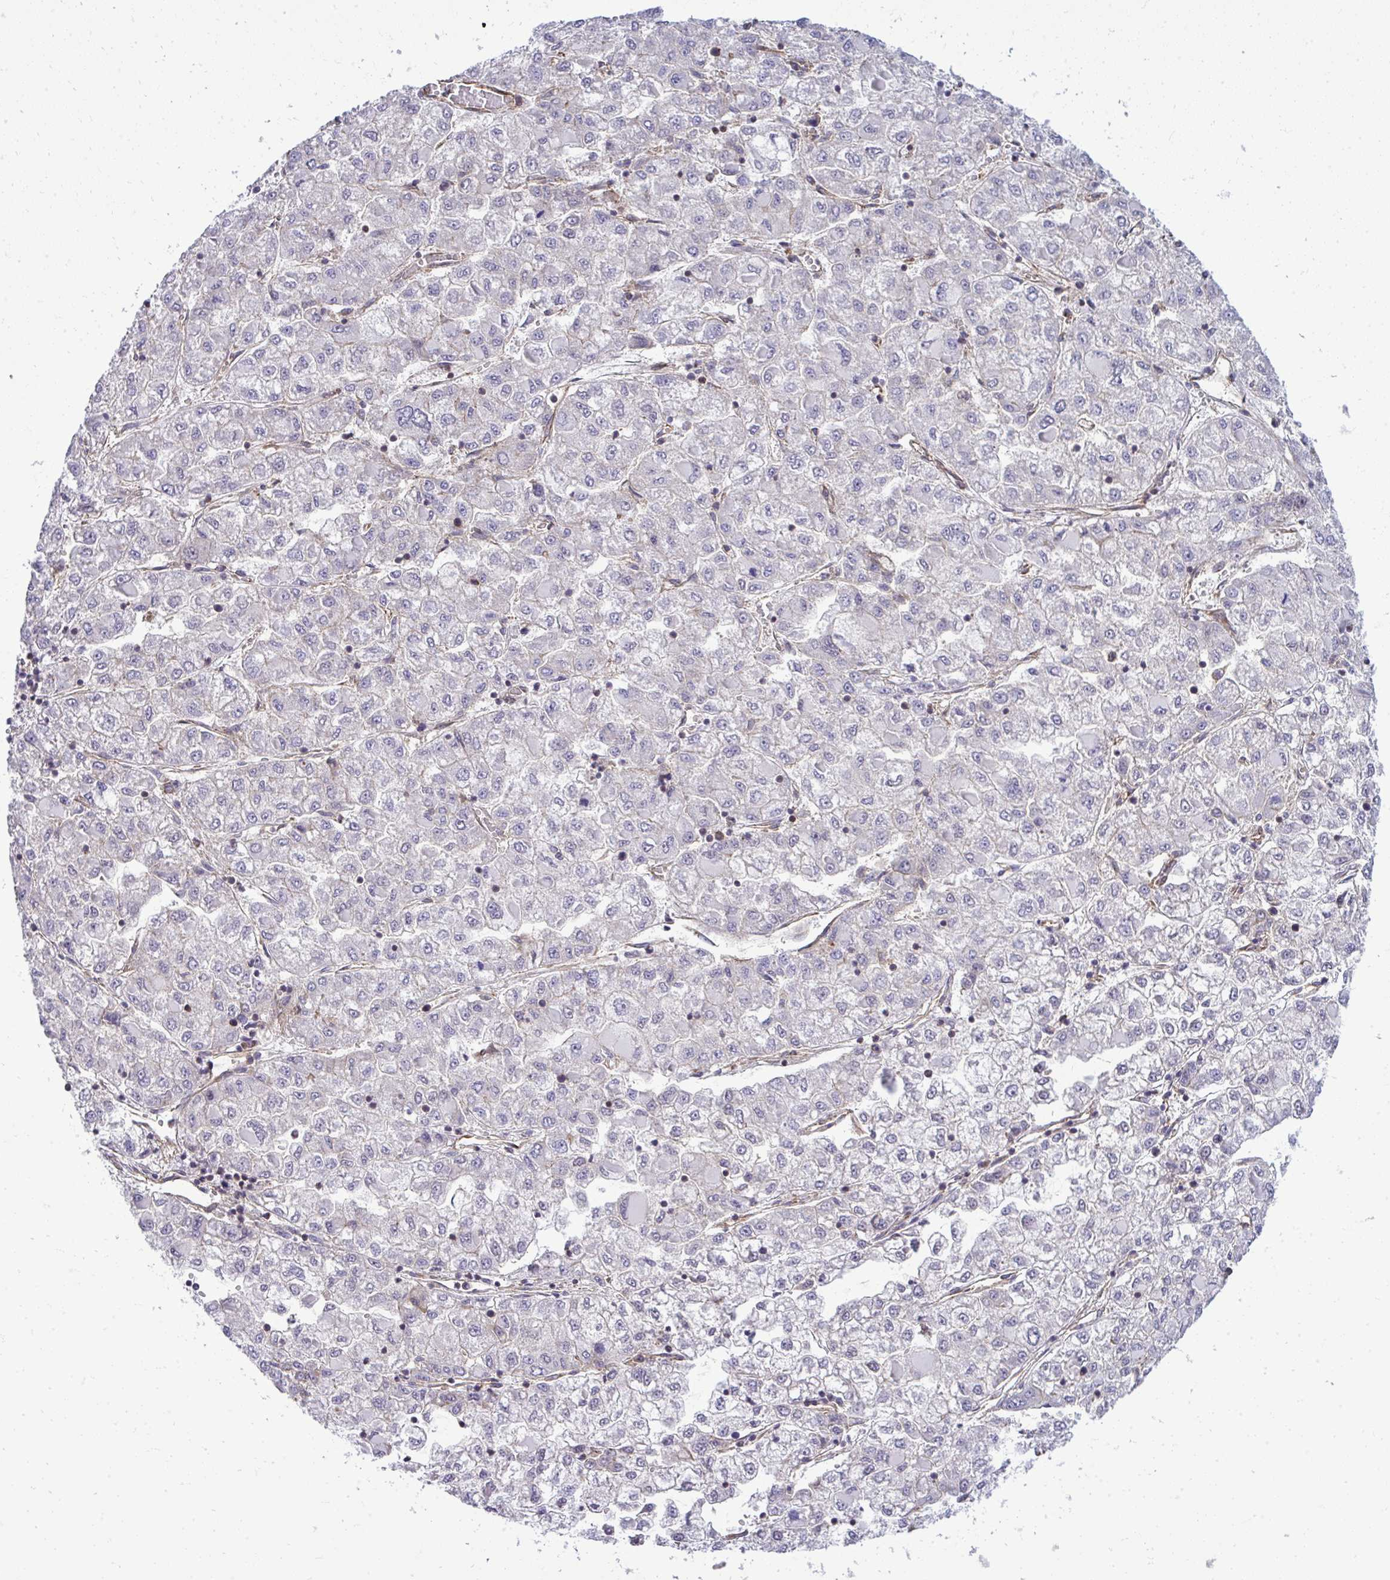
{"staining": {"intensity": "negative", "quantity": "none", "location": "none"}, "tissue": "liver cancer", "cell_type": "Tumor cells", "image_type": "cancer", "snomed": [{"axis": "morphology", "description": "Carcinoma, Hepatocellular, NOS"}, {"axis": "topography", "description": "Liver"}], "caption": "Tumor cells show no significant protein positivity in hepatocellular carcinoma (liver).", "gene": "FUT10", "patient": {"sex": "male", "age": 40}}